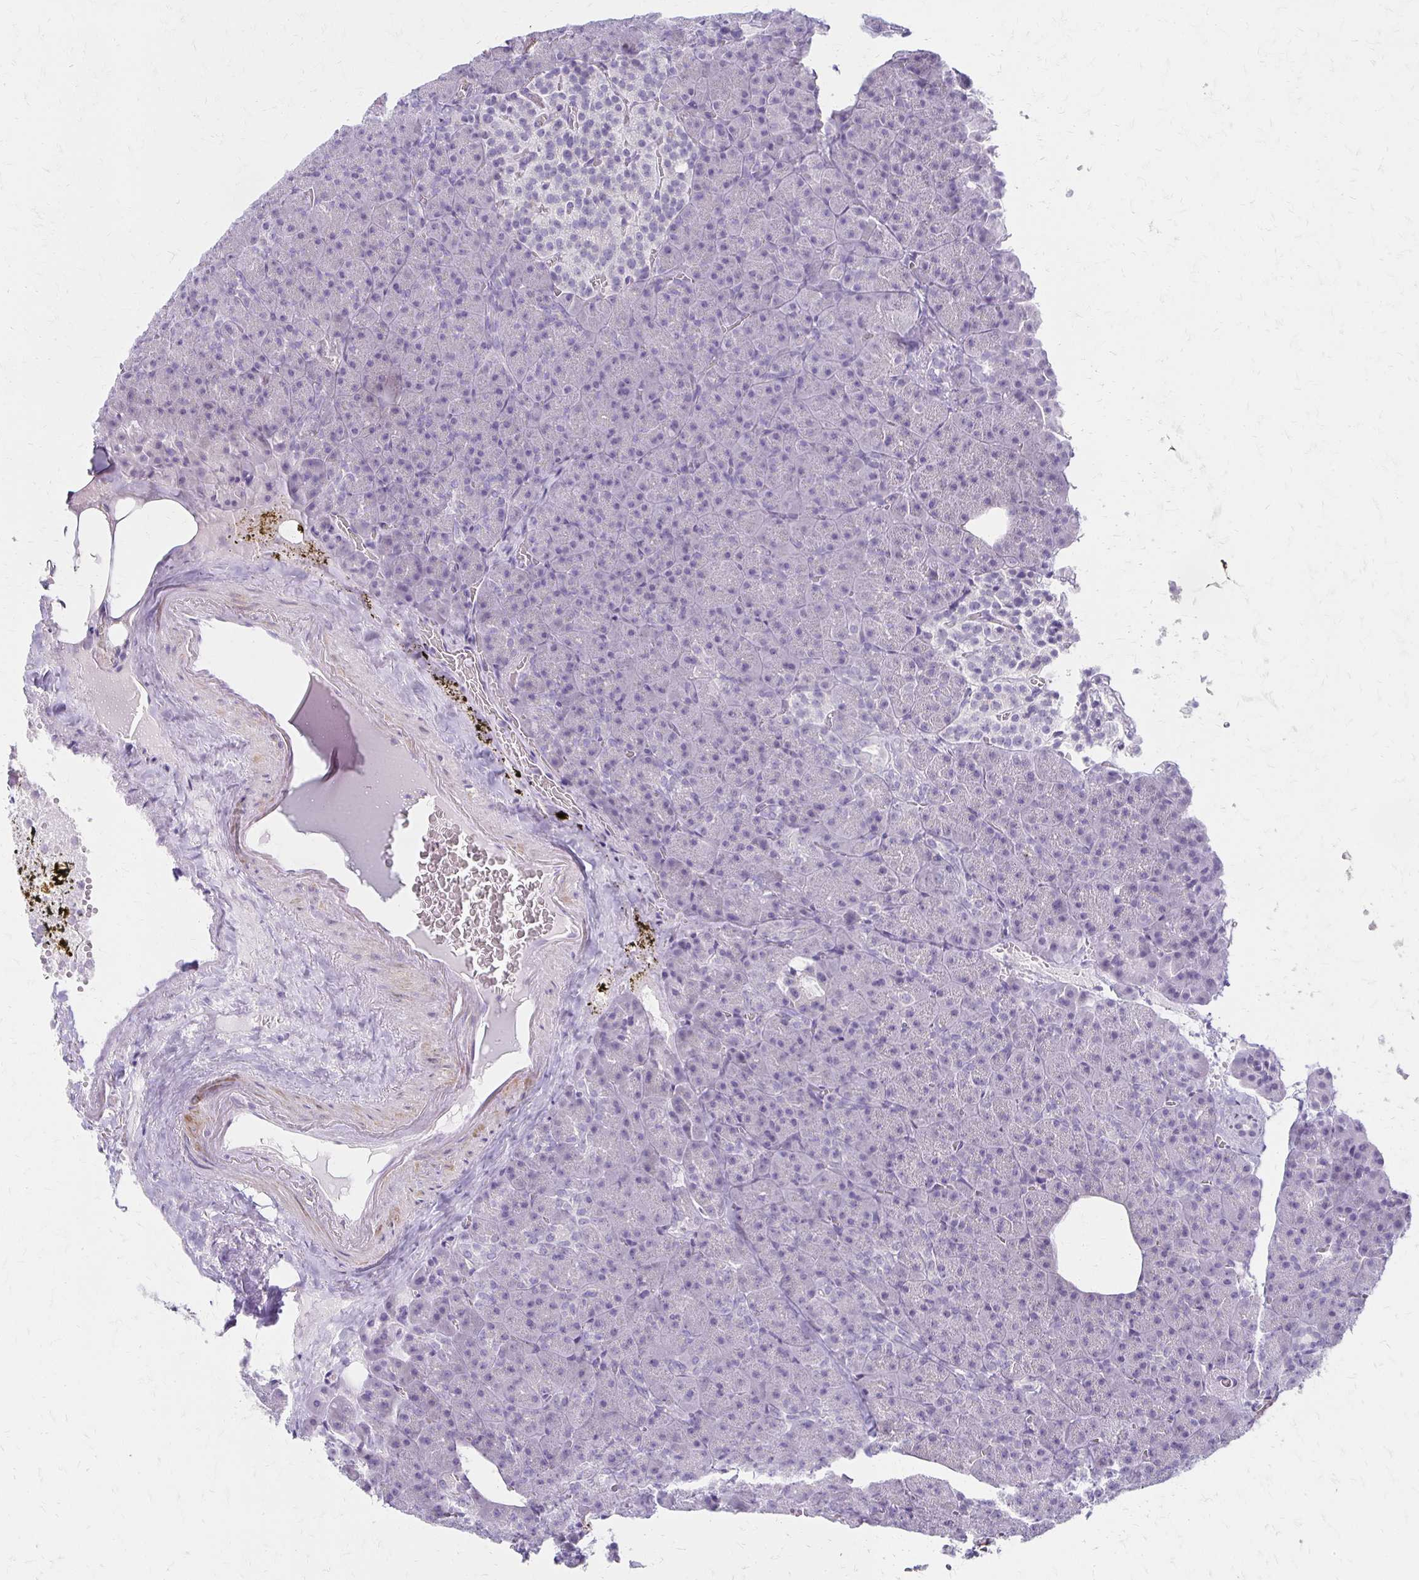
{"staining": {"intensity": "negative", "quantity": "none", "location": "none"}, "tissue": "pancreas", "cell_type": "Exocrine glandular cells", "image_type": "normal", "snomed": [{"axis": "morphology", "description": "Normal tissue, NOS"}, {"axis": "topography", "description": "Pancreas"}], "caption": "IHC image of unremarkable human pancreas stained for a protein (brown), which shows no positivity in exocrine glandular cells.", "gene": "IVL", "patient": {"sex": "female", "age": 74}}